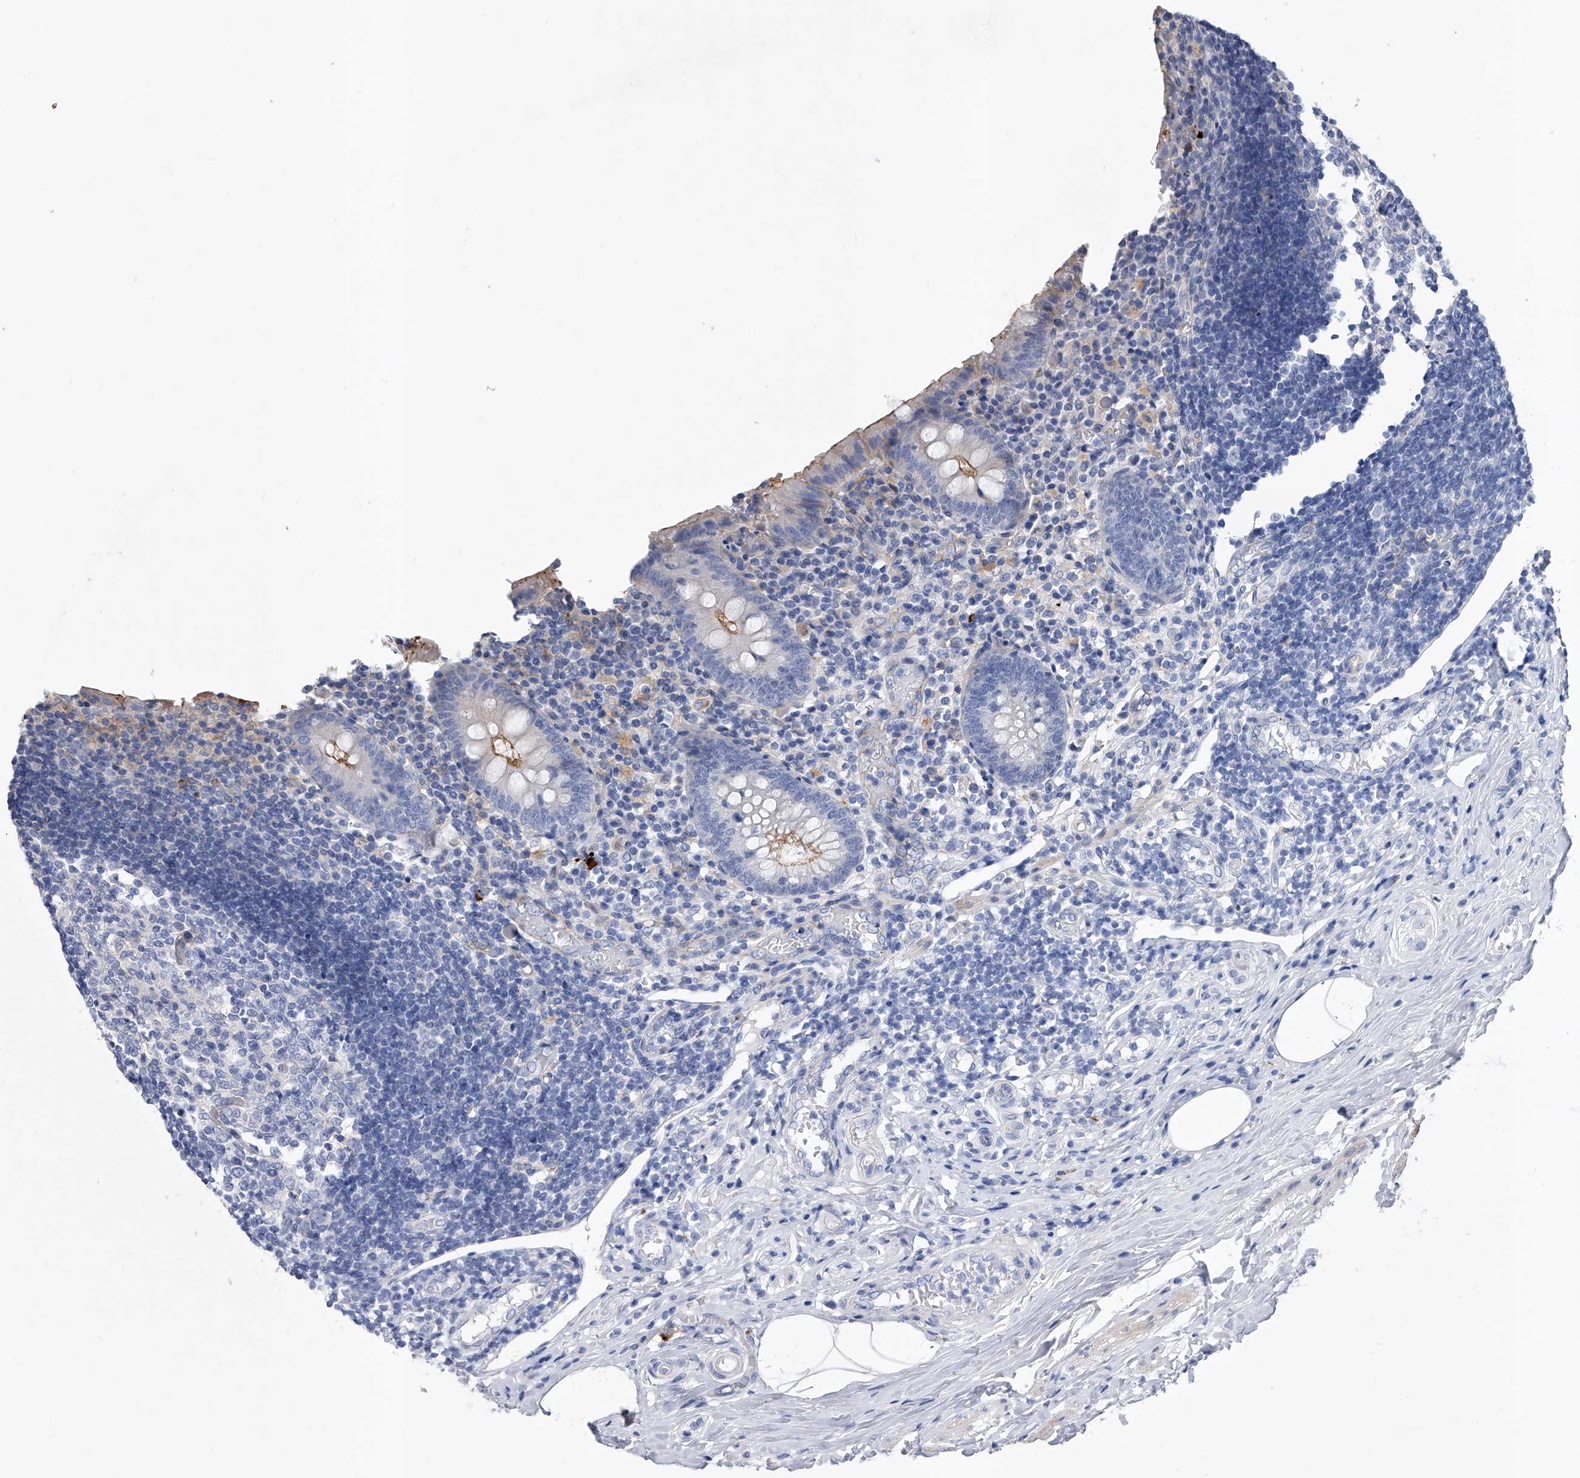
{"staining": {"intensity": "weak", "quantity": "<25%", "location": "cytoplasmic/membranous"}, "tissue": "appendix", "cell_type": "Glandular cells", "image_type": "normal", "snomed": [{"axis": "morphology", "description": "Normal tissue, NOS"}, {"axis": "topography", "description": "Appendix"}], "caption": "A high-resolution micrograph shows immunohistochemistry (IHC) staining of normal appendix, which reveals no significant expression in glandular cells.", "gene": "ENSG00000250424", "patient": {"sex": "female", "age": 17}}